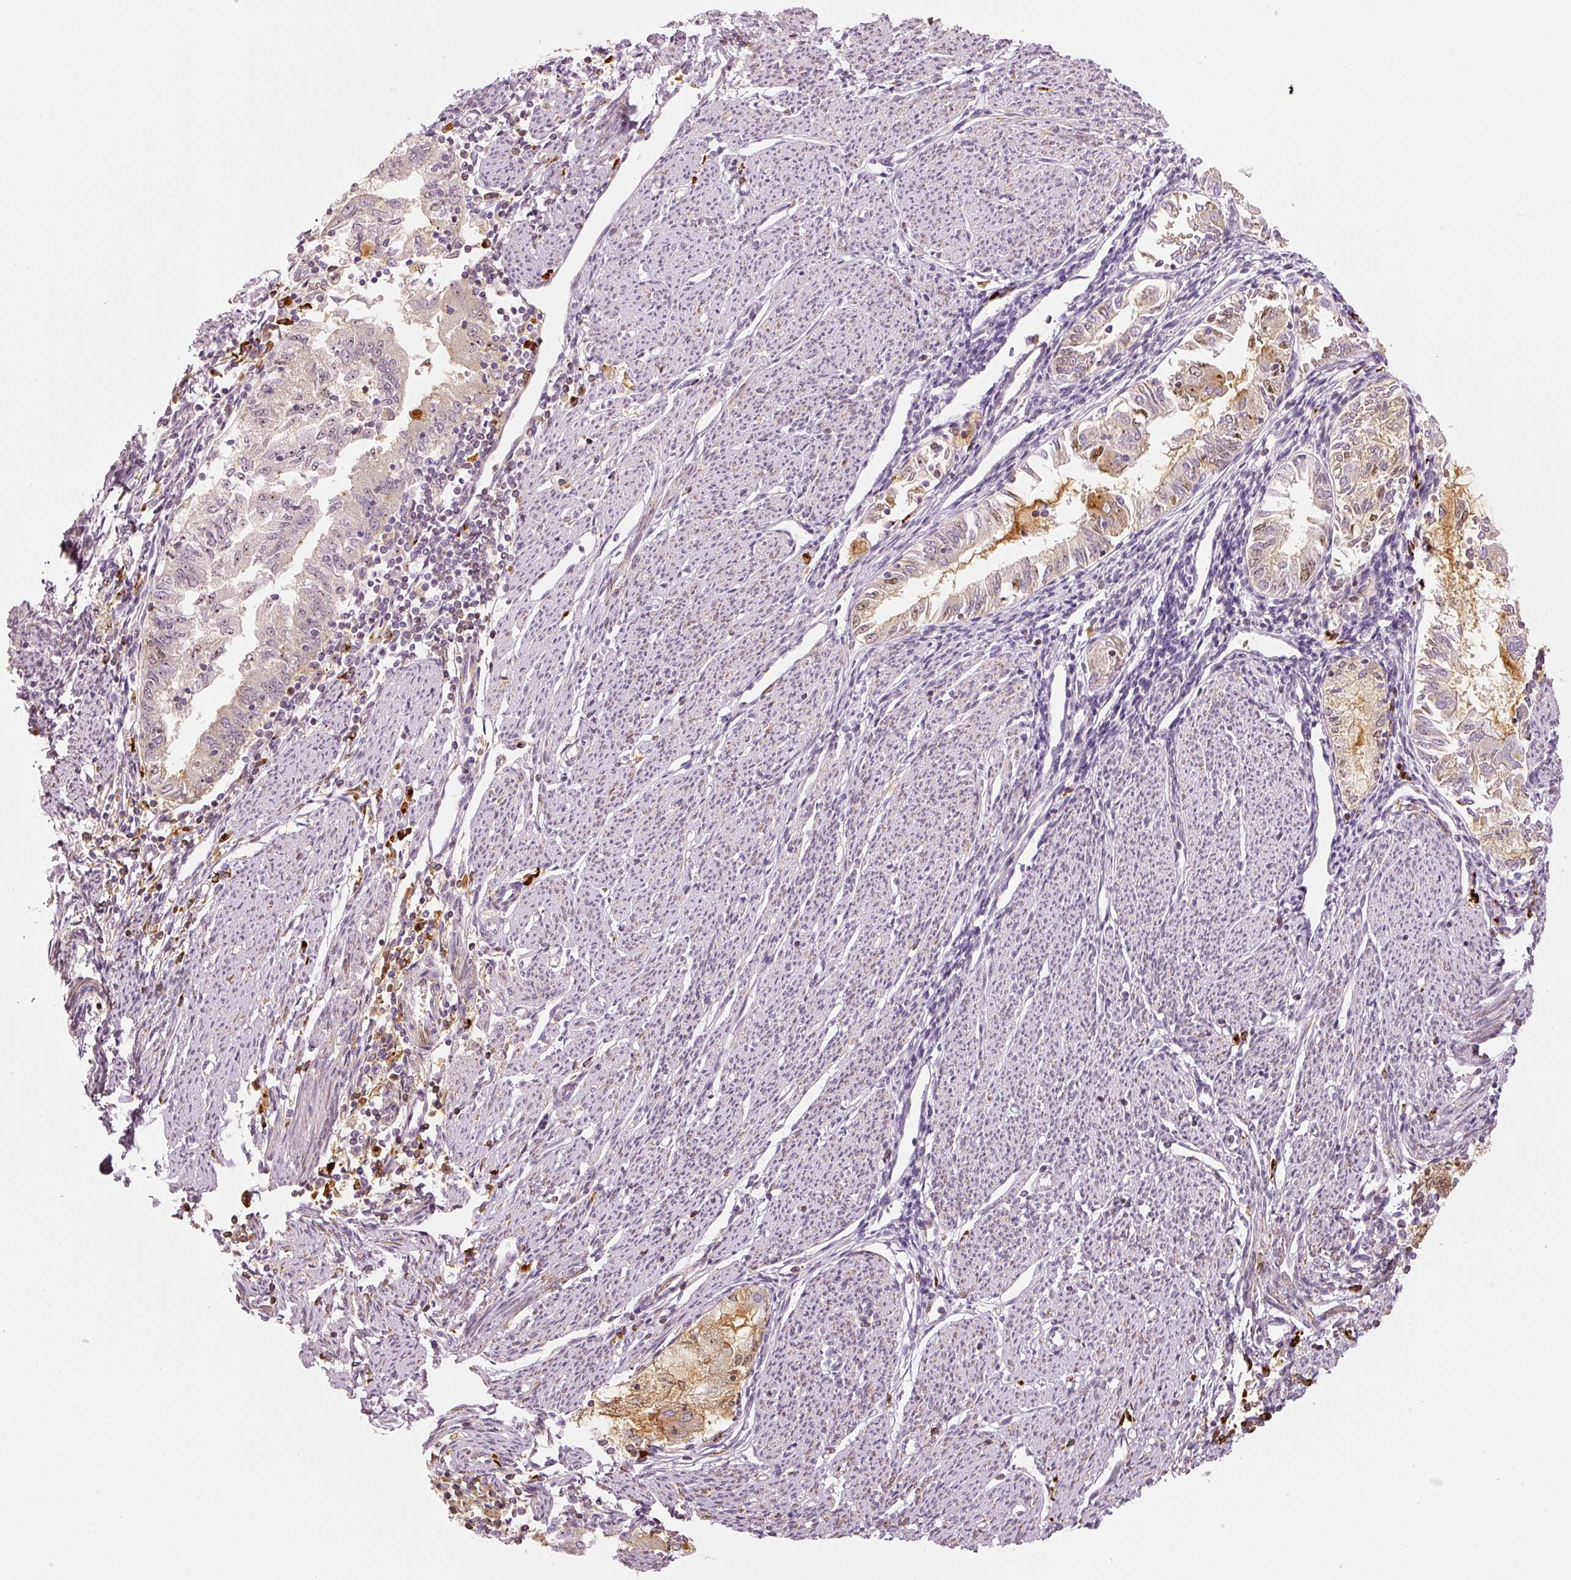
{"staining": {"intensity": "moderate", "quantity": "<25%", "location": "nuclear"}, "tissue": "endometrial cancer", "cell_type": "Tumor cells", "image_type": "cancer", "snomed": [{"axis": "morphology", "description": "Adenocarcinoma, NOS"}, {"axis": "topography", "description": "Endometrium"}], "caption": "The immunohistochemical stain labels moderate nuclear expression in tumor cells of adenocarcinoma (endometrial) tissue.", "gene": "VCAM1", "patient": {"sex": "female", "age": 79}}